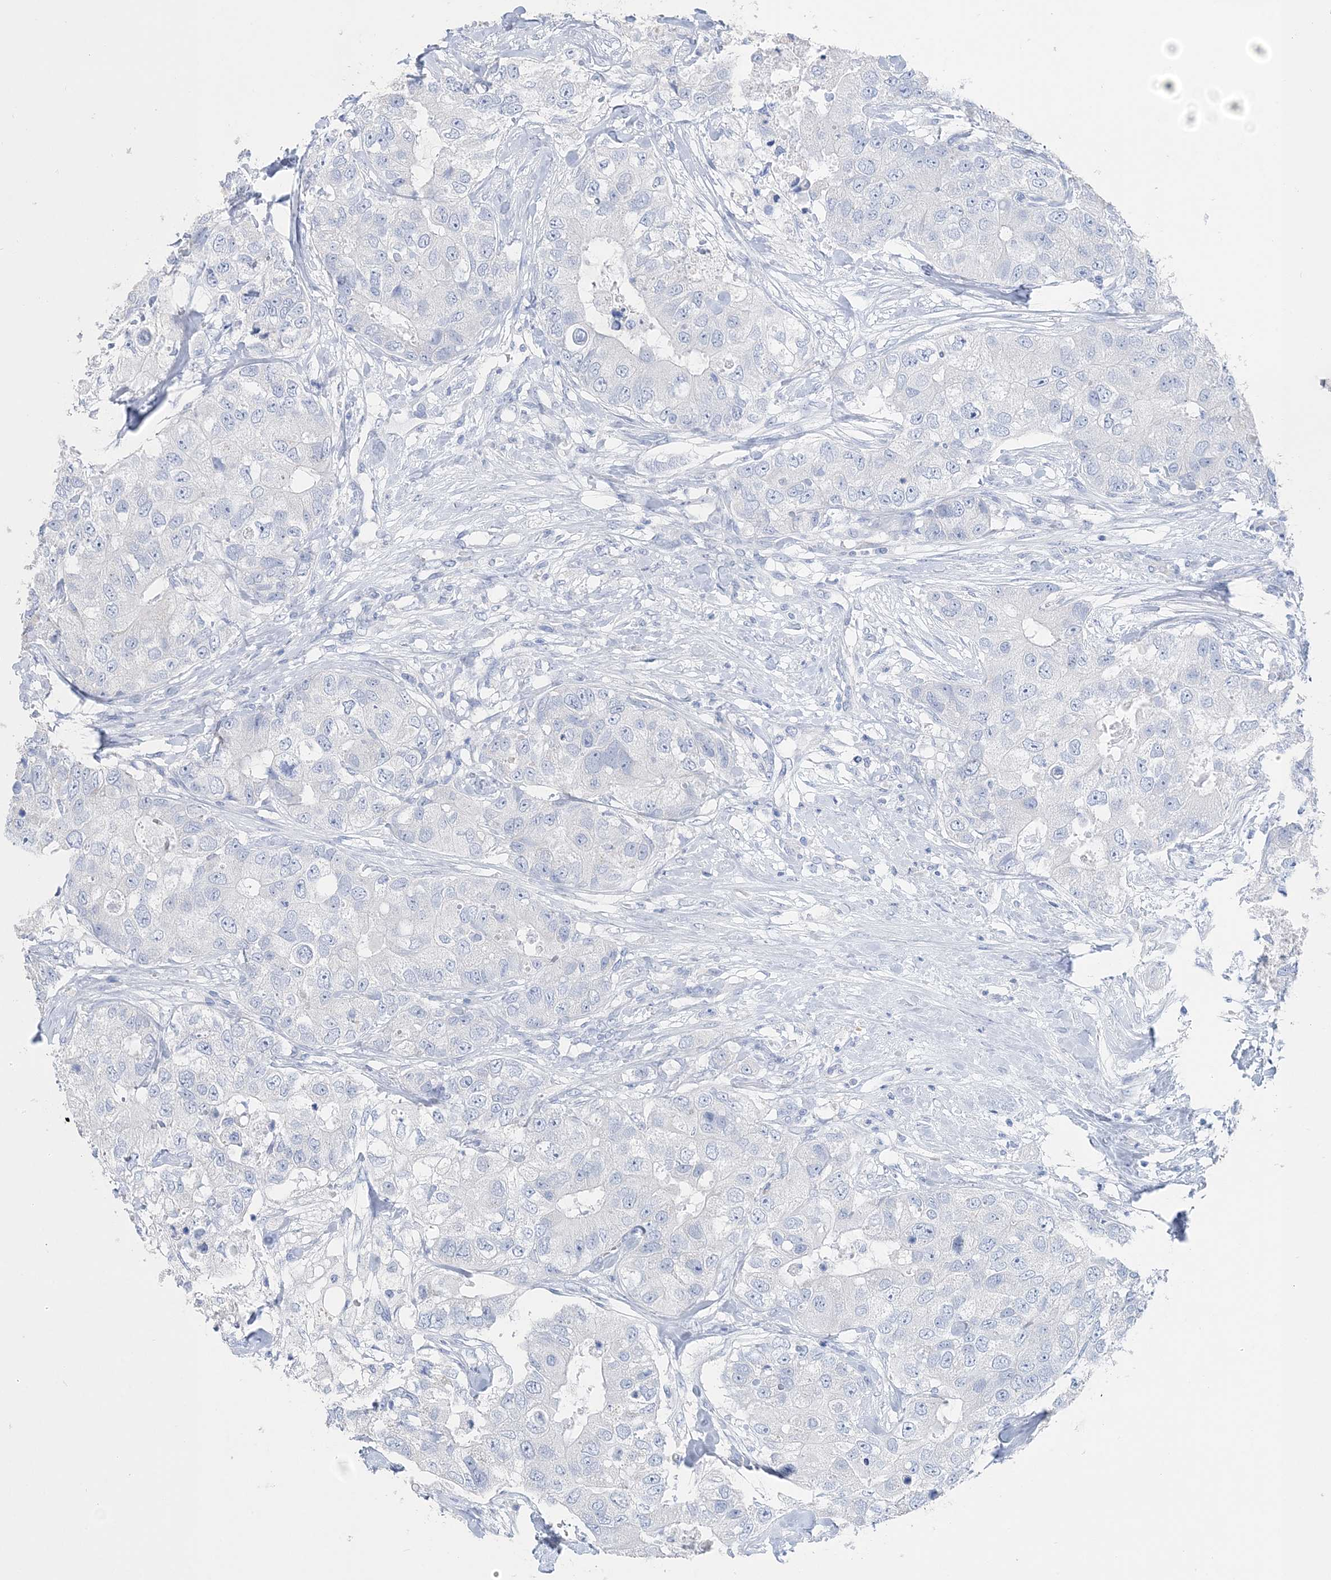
{"staining": {"intensity": "negative", "quantity": "none", "location": "none"}, "tissue": "breast cancer", "cell_type": "Tumor cells", "image_type": "cancer", "snomed": [{"axis": "morphology", "description": "Duct carcinoma"}, {"axis": "topography", "description": "Breast"}], "caption": "Immunohistochemistry (IHC) of human breast cancer displays no positivity in tumor cells.", "gene": "TSPYL6", "patient": {"sex": "female", "age": 62}}